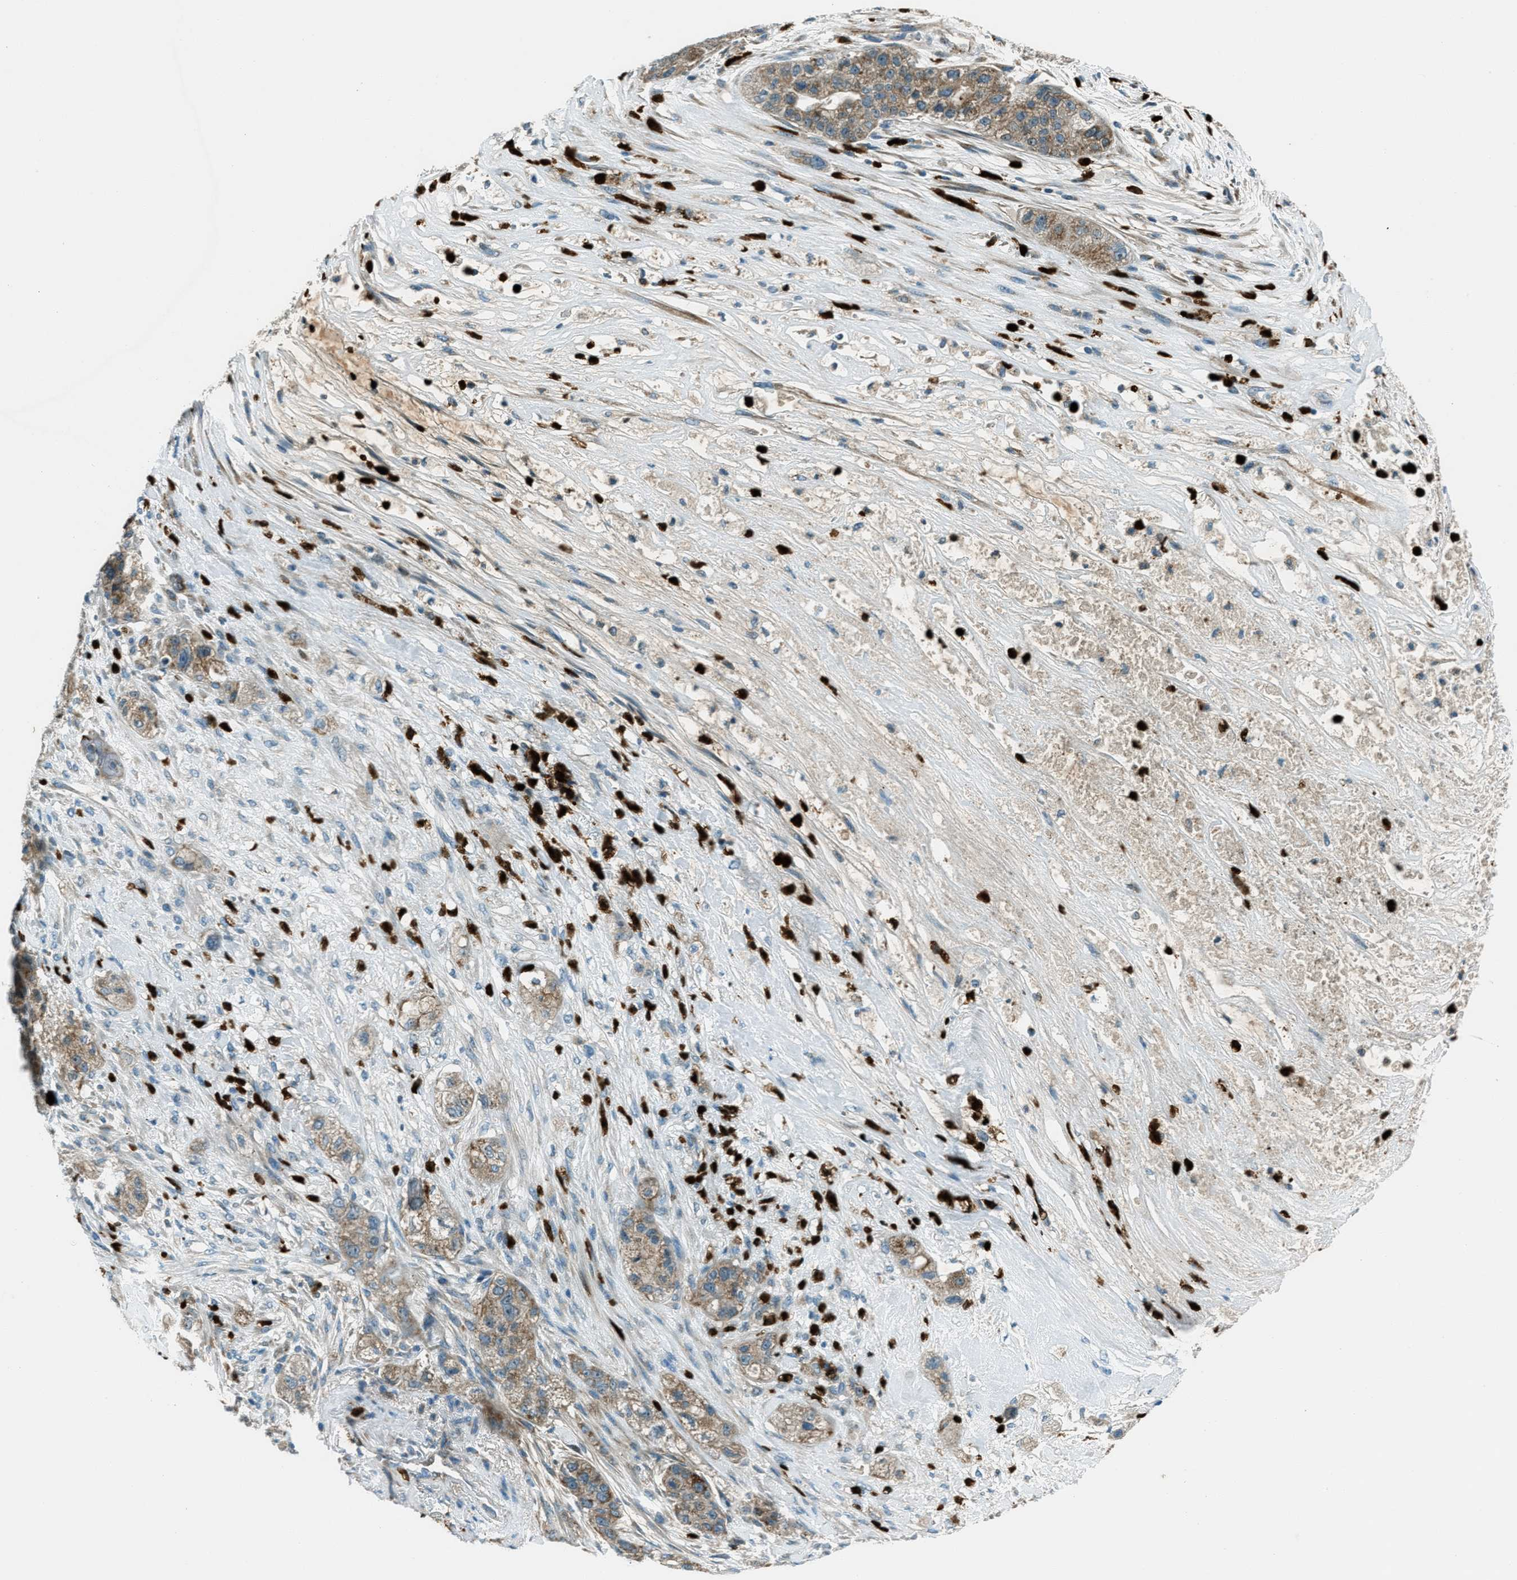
{"staining": {"intensity": "moderate", "quantity": ">75%", "location": "cytoplasmic/membranous"}, "tissue": "pancreatic cancer", "cell_type": "Tumor cells", "image_type": "cancer", "snomed": [{"axis": "morphology", "description": "Adenocarcinoma, NOS"}, {"axis": "topography", "description": "Pancreas"}], "caption": "Tumor cells demonstrate medium levels of moderate cytoplasmic/membranous staining in approximately >75% of cells in pancreatic adenocarcinoma. Nuclei are stained in blue.", "gene": "FAR1", "patient": {"sex": "female", "age": 78}}